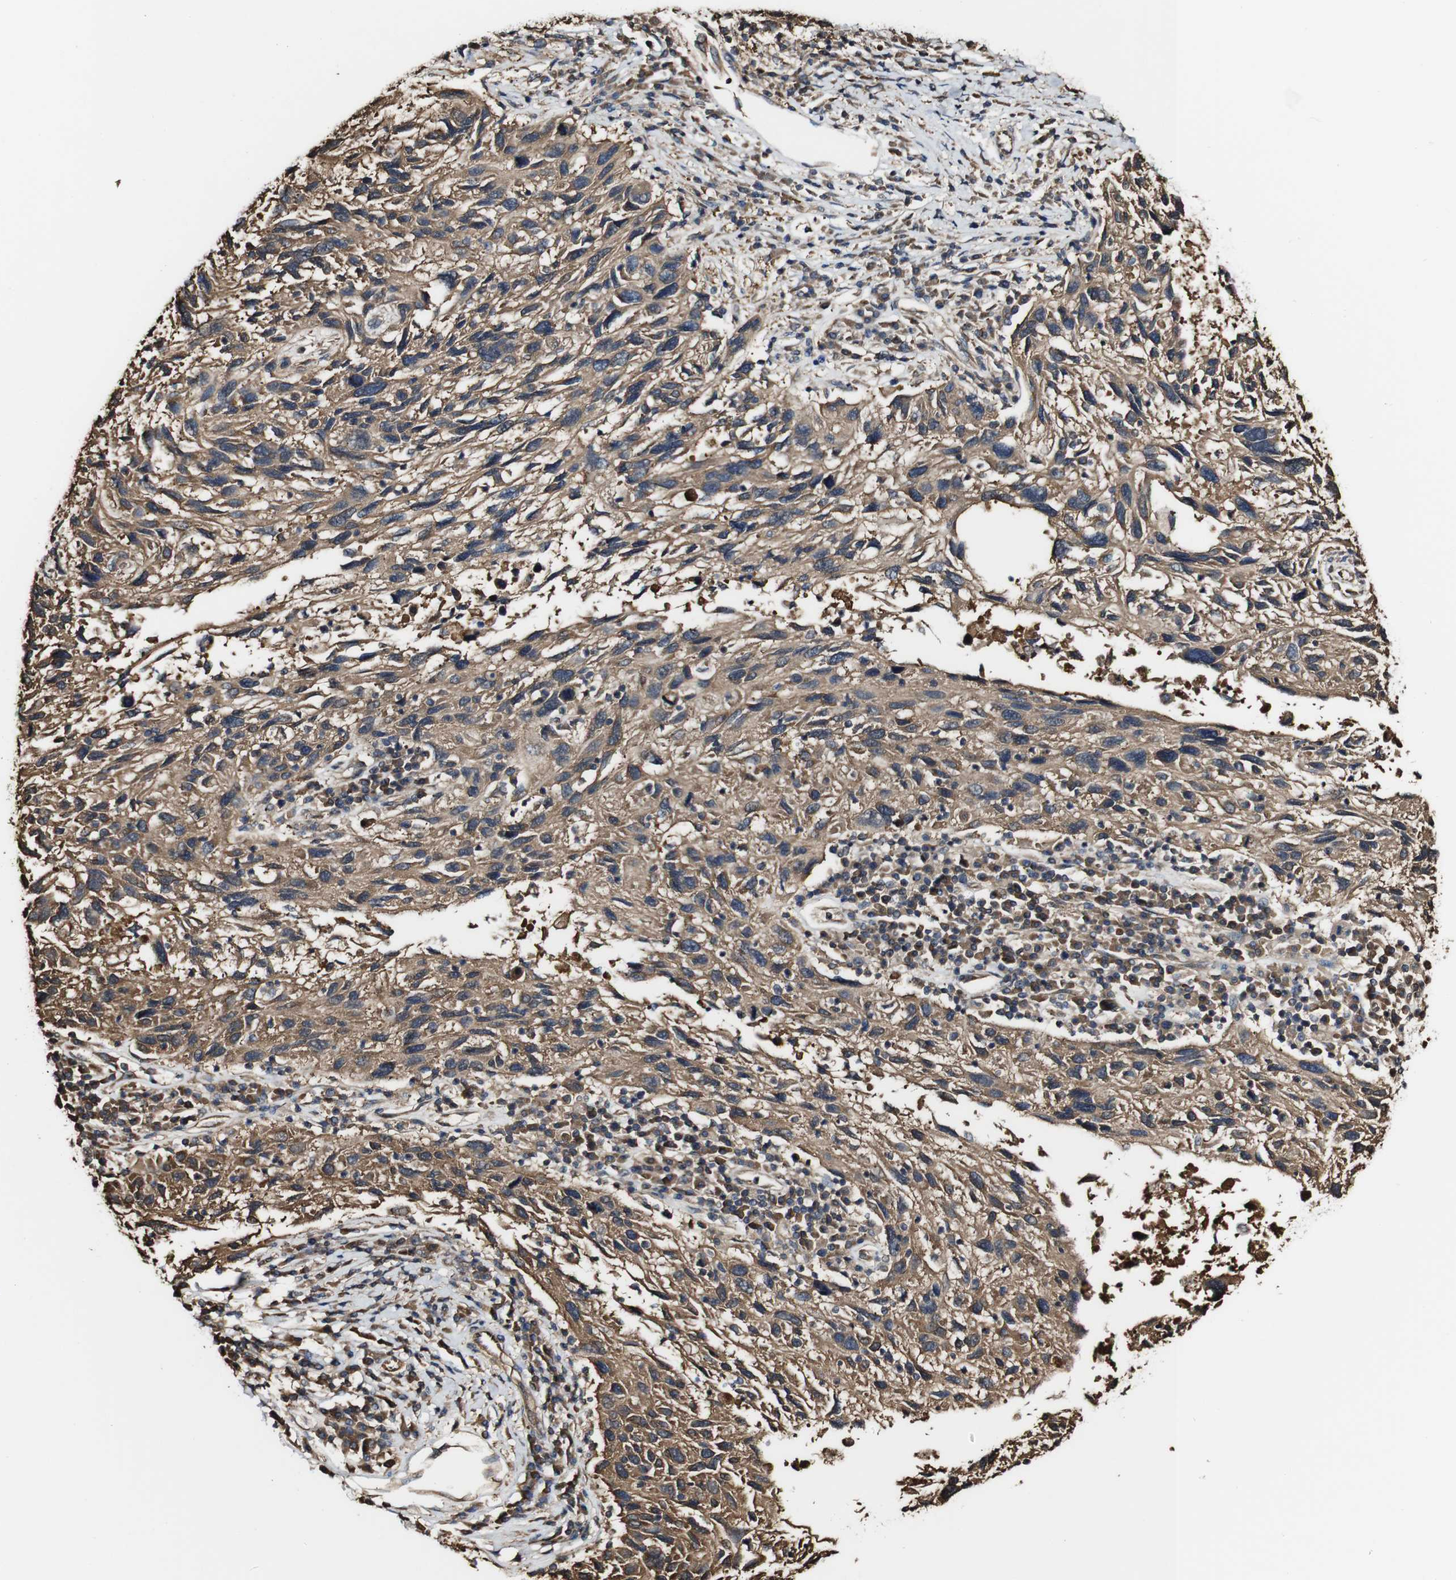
{"staining": {"intensity": "moderate", "quantity": ">75%", "location": "cytoplasmic/membranous"}, "tissue": "melanoma", "cell_type": "Tumor cells", "image_type": "cancer", "snomed": [{"axis": "morphology", "description": "Malignant melanoma, NOS"}, {"axis": "topography", "description": "Skin"}], "caption": "A high-resolution histopathology image shows immunohistochemistry (IHC) staining of melanoma, which displays moderate cytoplasmic/membranous staining in approximately >75% of tumor cells.", "gene": "PTPRR", "patient": {"sex": "male", "age": 53}}